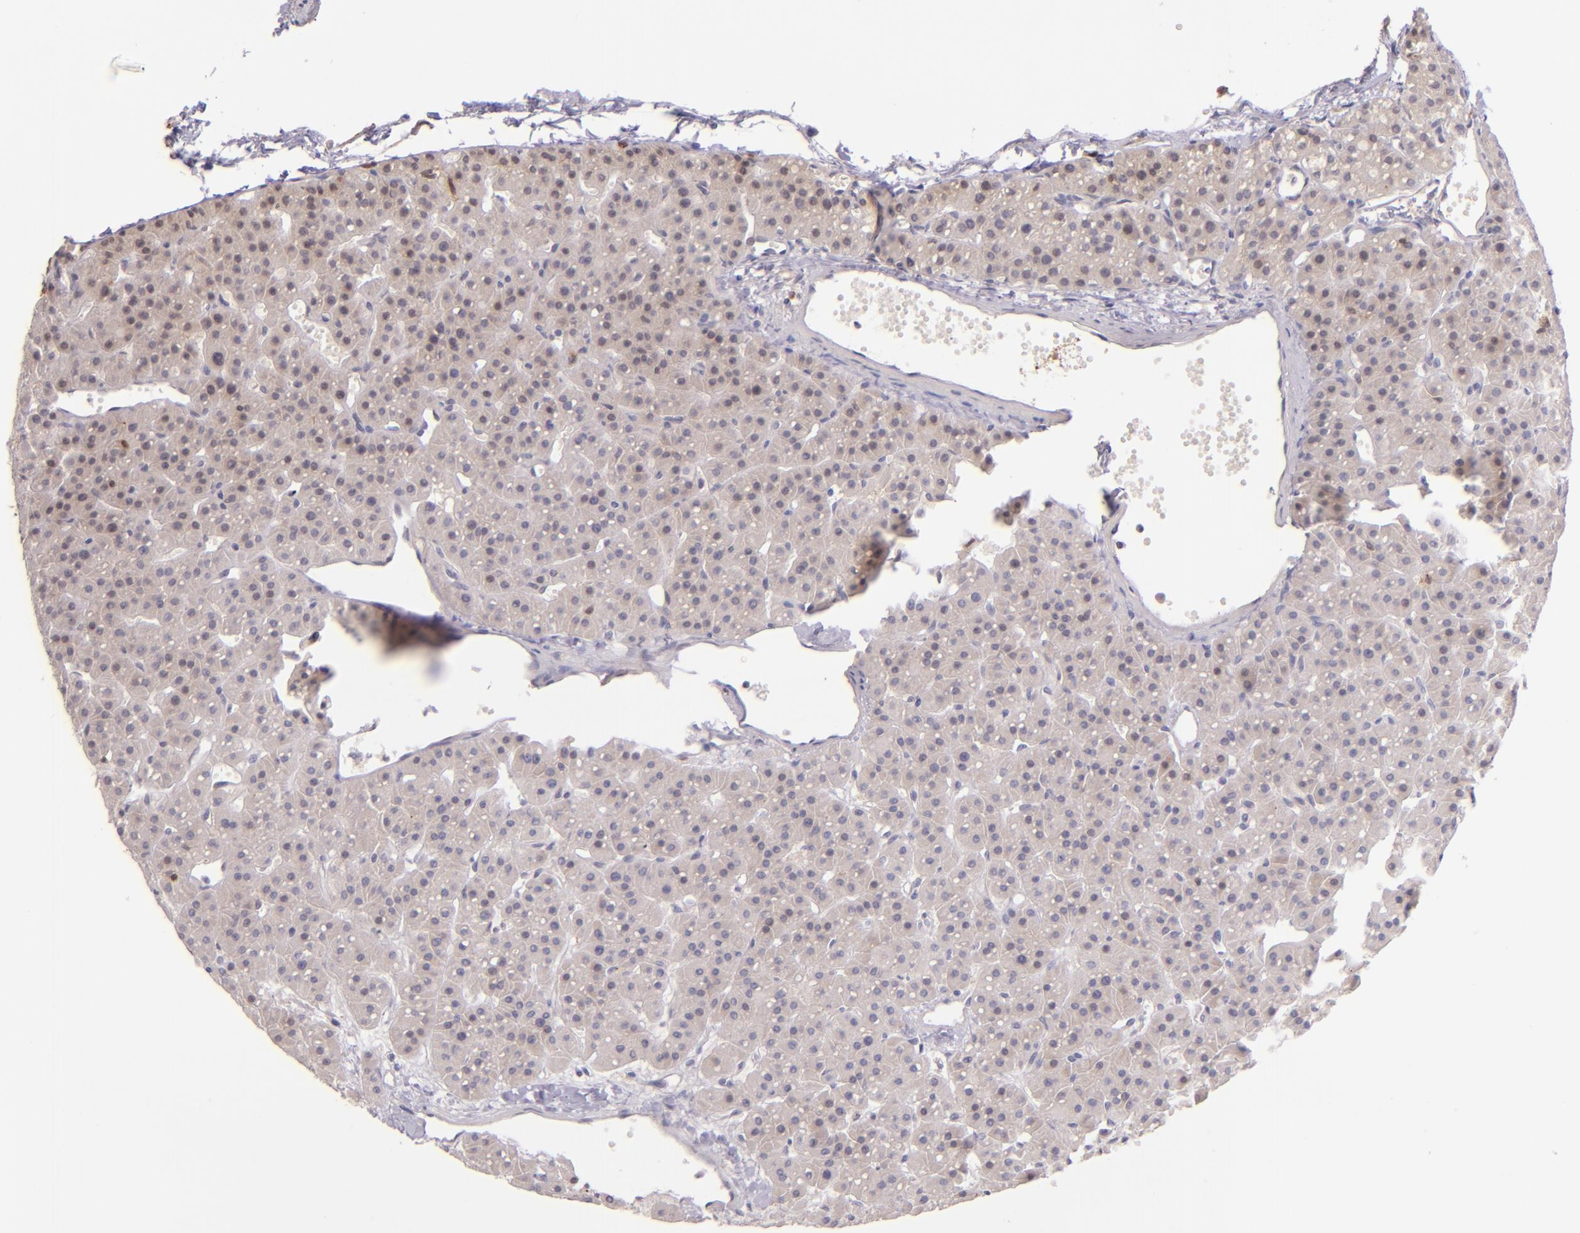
{"staining": {"intensity": "negative", "quantity": "none", "location": "none"}, "tissue": "parathyroid gland", "cell_type": "Glandular cells", "image_type": "normal", "snomed": [{"axis": "morphology", "description": "Normal tissue, NOS"}, {"axis": "topography", "description": "Parathyroid gland"}], "caption": "Protein analysis of unremarkable parathyroid gland displays no significant positivity in glandular cells.", "gene": "BTK", "patient": {"sex": "female", "age": 76}}